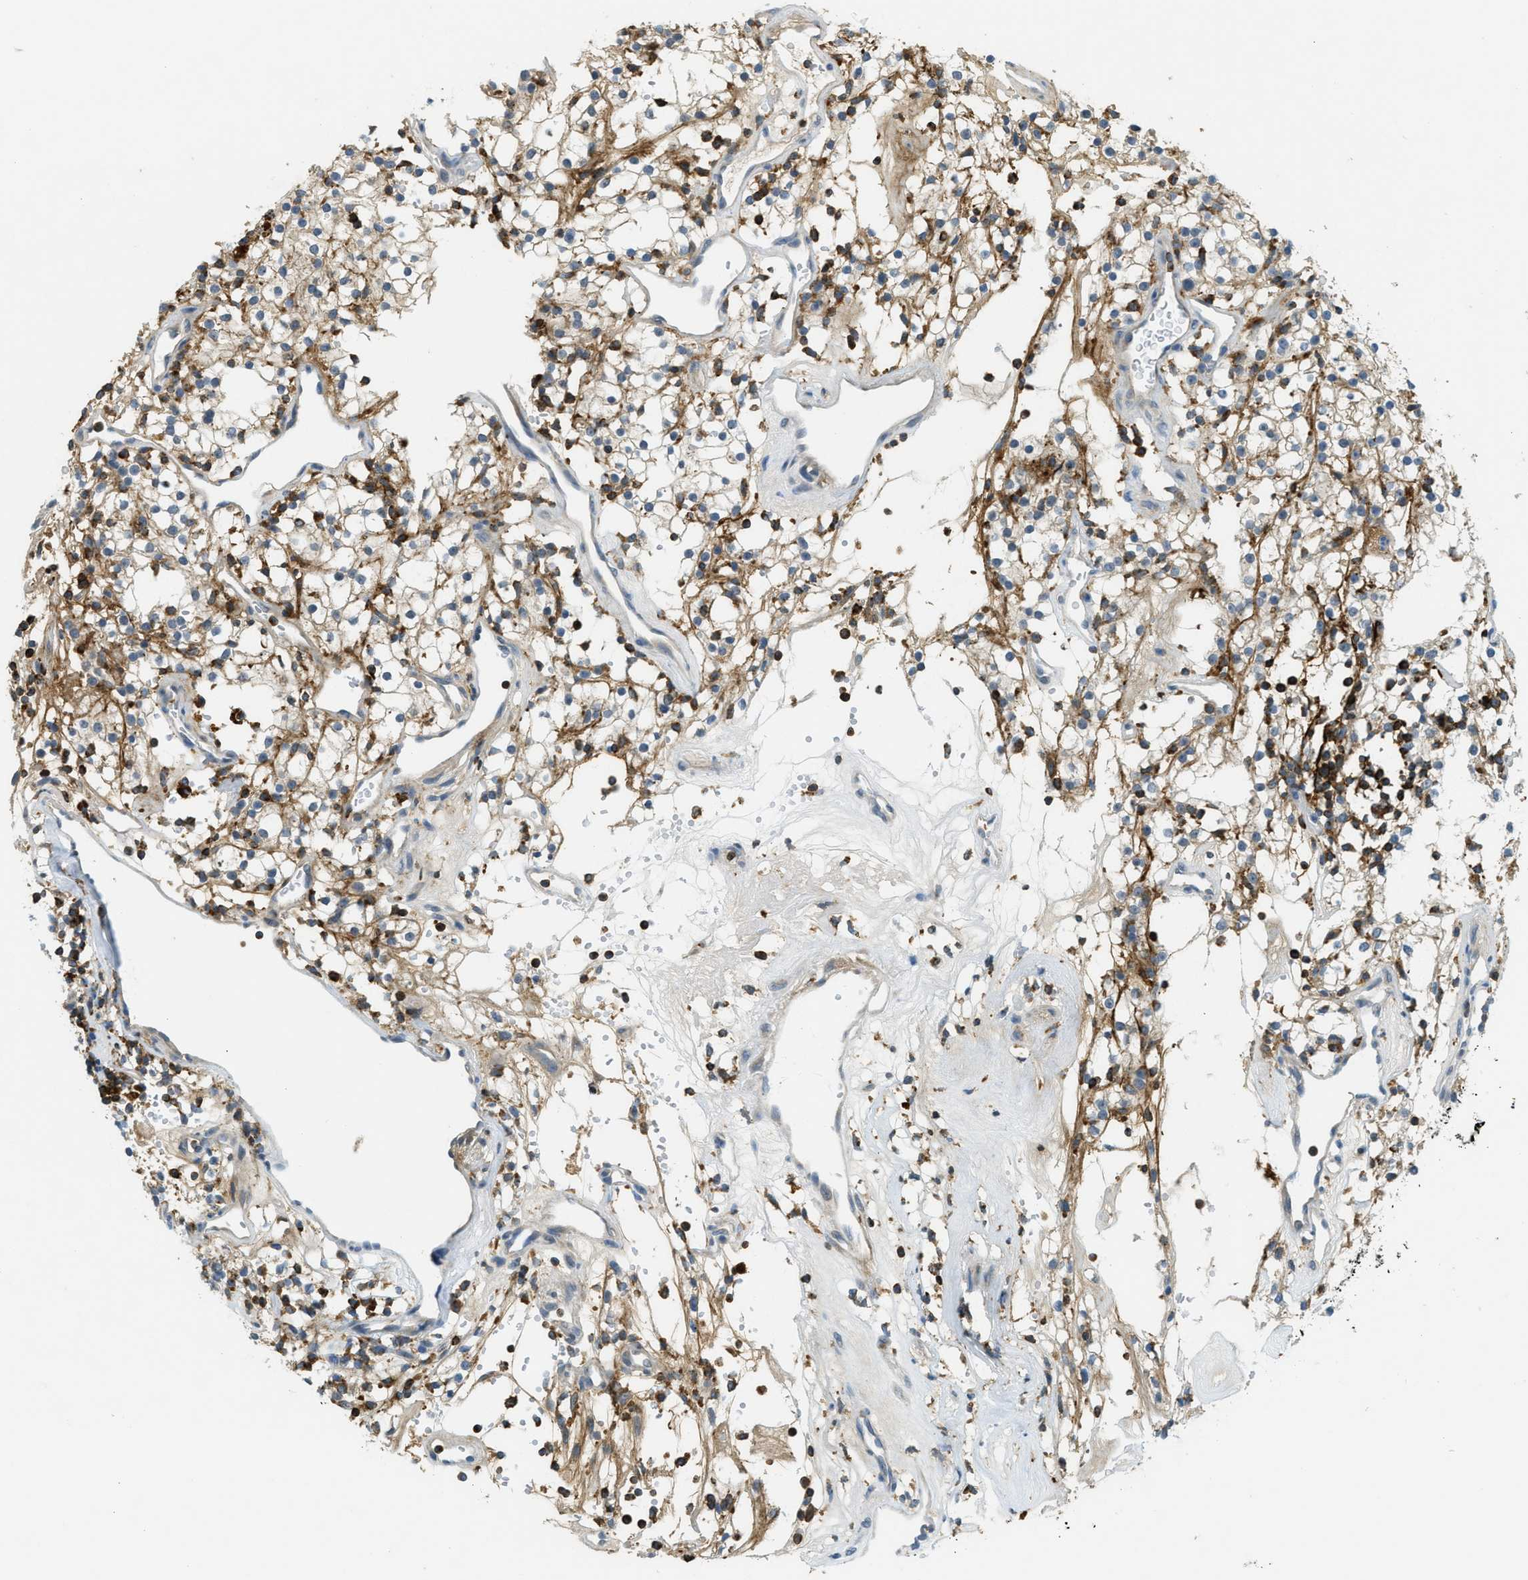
{"staining": {"intensity": "moderate", "quantity": ">75%", "location": "cytoplasmic/membranous"}, "tissue": "renal cancer", "cell_type": "Tumor cells", "image_type": "cancer", "snomed": [{"axis": "morphology", "description": "Adenocarcinoma, NOS"}, {"axis": "topography", "description": "Kidney"}], "caption": "An image showing moderate cytoplasmic/membranous positivity in approximately >75% of tumor cells in adenocarcinoma (renal), as visualized by brown immunohistochemical staining.", "gene": "PLBD2", "patient": {"sex": "male", "age": 59}}